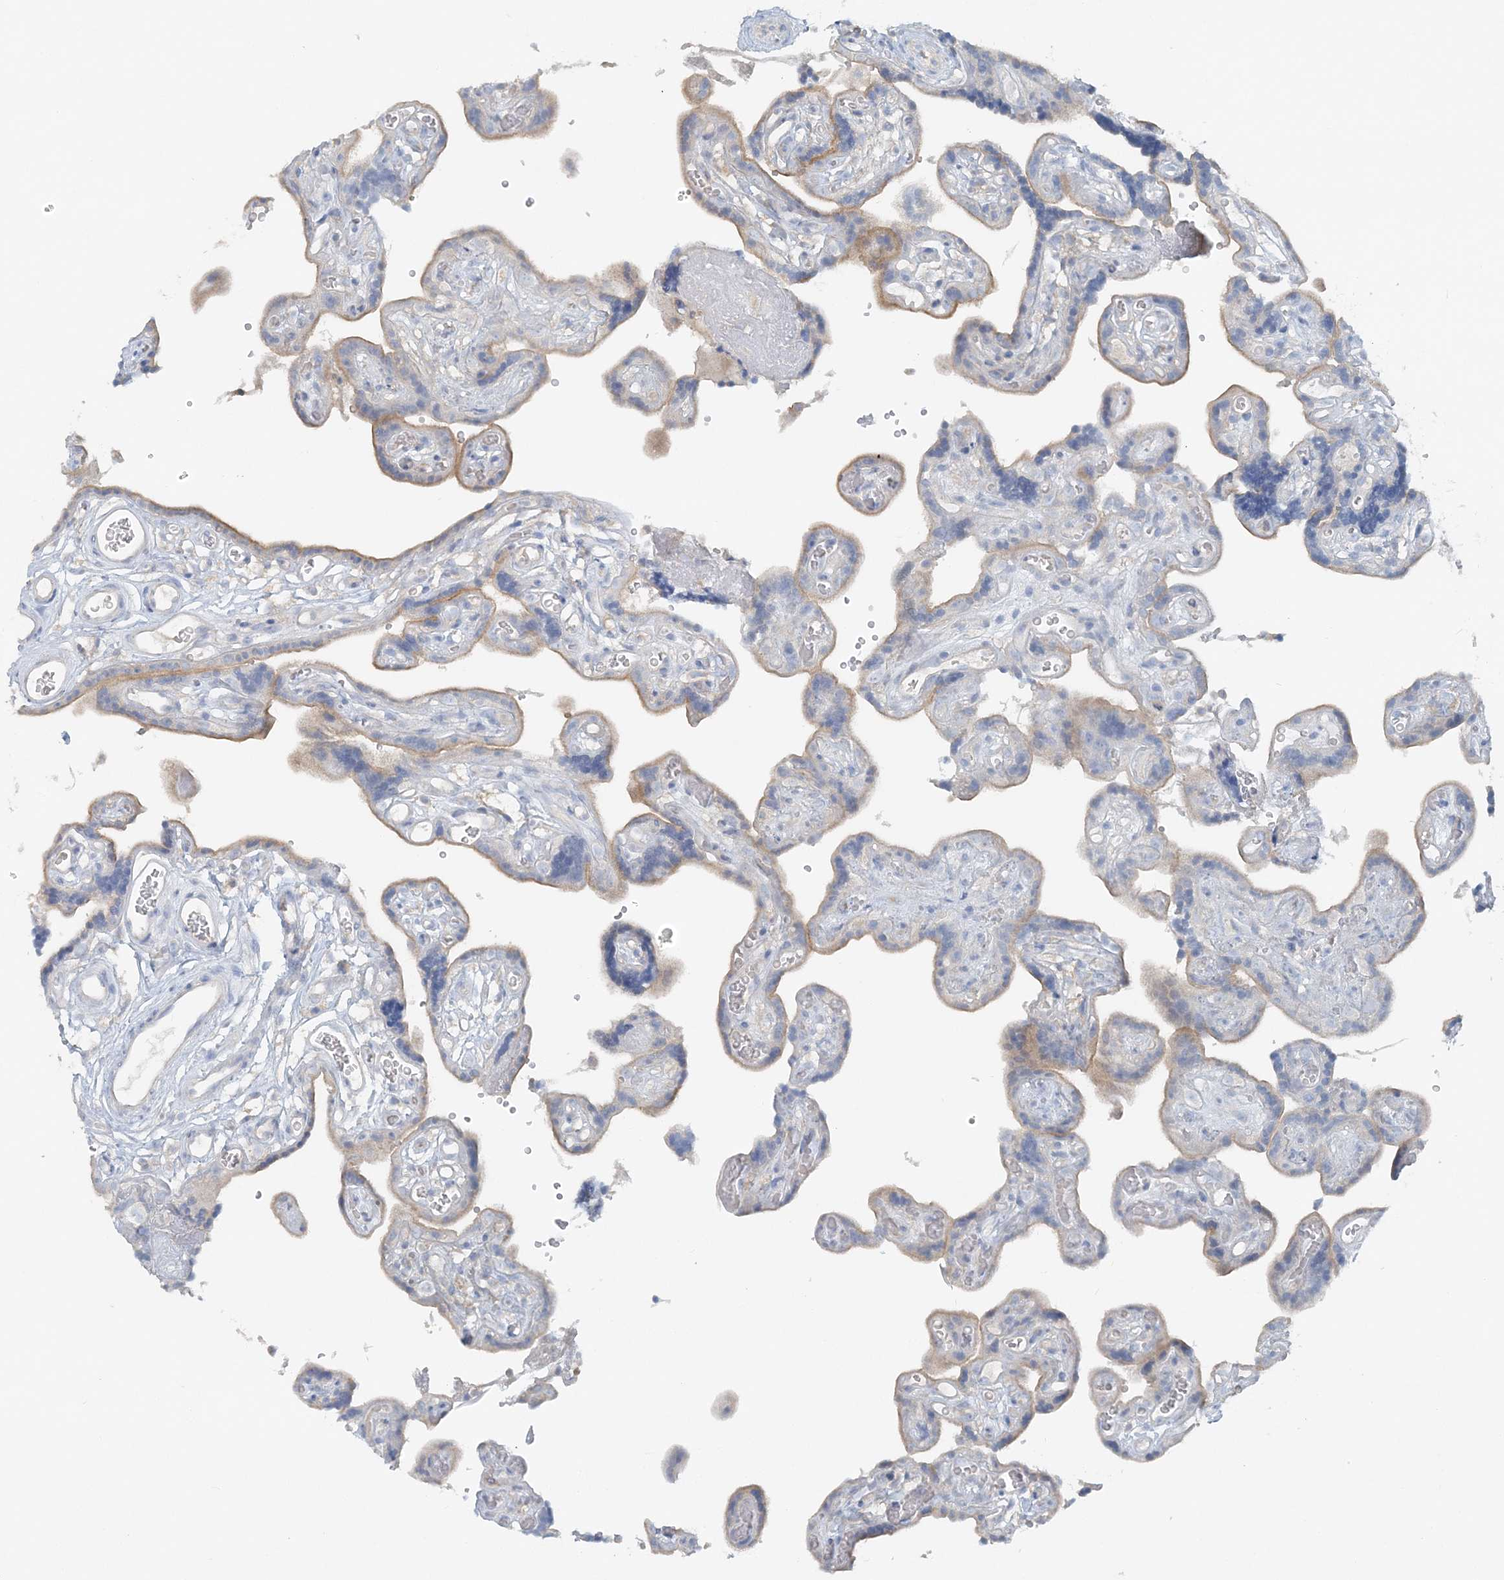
{"staining": {"intensity": "weak", "quantity": "25%-75%", "location": "cytoplasmic/membranous"}, "tissue": "placenta", "cell_type": "Decidual cells", "image_type": "normal", "snomed": [{"axis": "morphology", "description": "Normal tissue, NOS"}, {"axis": "topography", "description": "Placenta"}], "caption": "Immunohistochemistry (DAB) staining of normal human placenta exhibits weak cytoplasmic/membranous protein expression in approximately 25%-75% of decidual cells.", "gene": "ATP11A", "patient": {"sex": "female", "age": 30}}